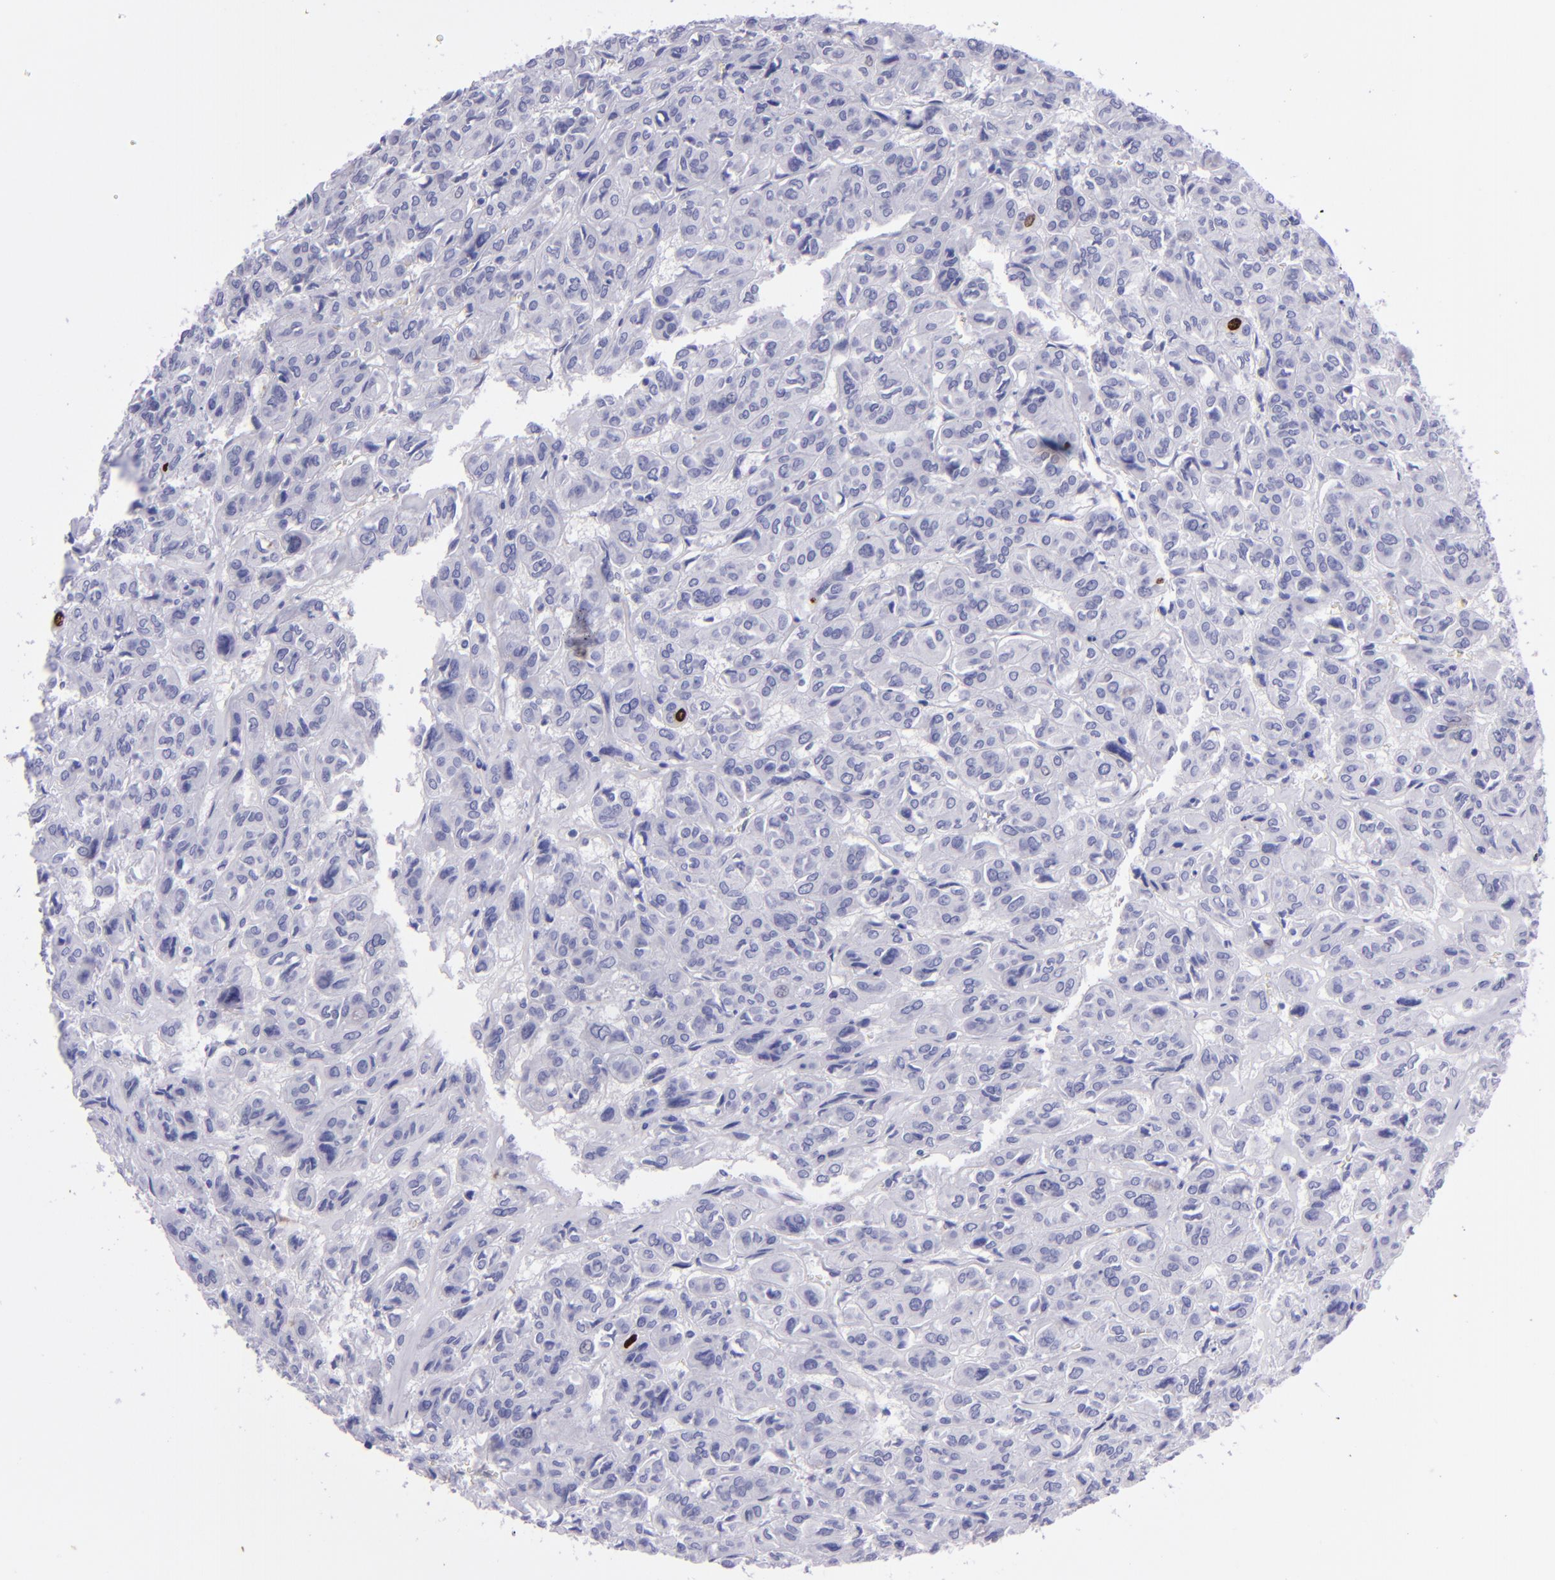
{"staining": {"intensity": "strong", "quantity": "<25%", "location": "nuclear"}, "tissue": "thyroid cancer", "cell_type": "Tumor cells", "image_type": "cancer", "snomed": [{"axis": "morphology", "description": "Follicular adenoma carcinoma, NOS"}, {"axis": "topography", "description": "Thyroid gland"}], "caption": "Thyroid follicular adenoma carcinoma stained with a protein marker demonstrates strong staining in tumor cells.", "gene": "TOP2A", "patient": {"sex": "female", "age": 71}}